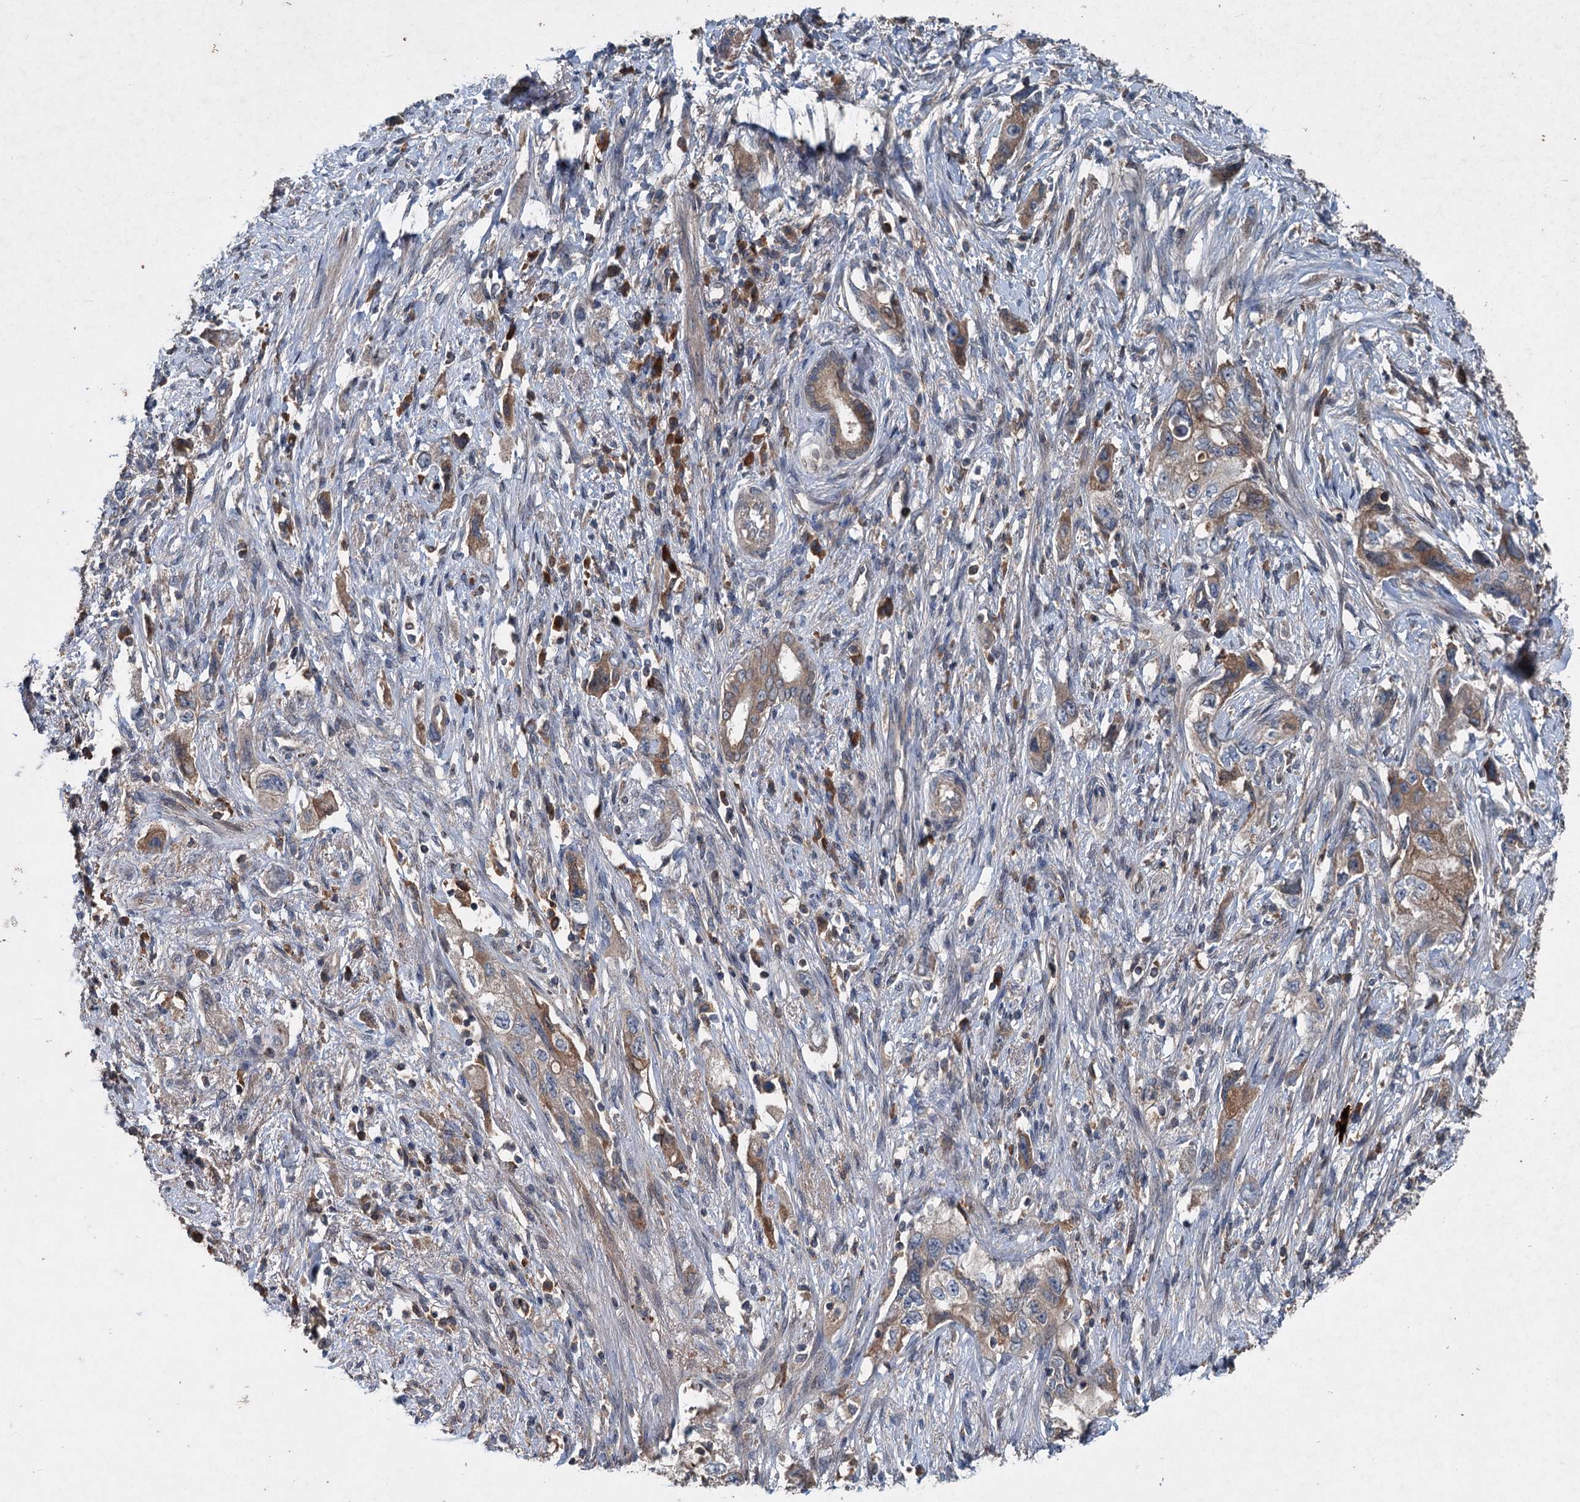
{"staining": {"intensity": "weak", "quantity": "25%-75%", "location": "cytoplasmic/membranous"}, "tissue": "pancreatic cancer", "cell_type": "Tumor cells", "image_type": "cancer", "snomed": [{"axis": "morphology", "description": "Adenocarcinoma, NOS"}, {"axis": "topography", "description": "Pancreas"}], "caption": "High-magnification brightfield microscopy of pancreatic adenocarcinoma stained with DAB (brown) and counterstained with hematoxylin (blue). tumor cells exhibit weak cytoplasmic/membranous expression is appreciated in approximately25%-75% of cells.", "gene": "TAPBPL", "patient": {"sex": "female", "age": 73}}